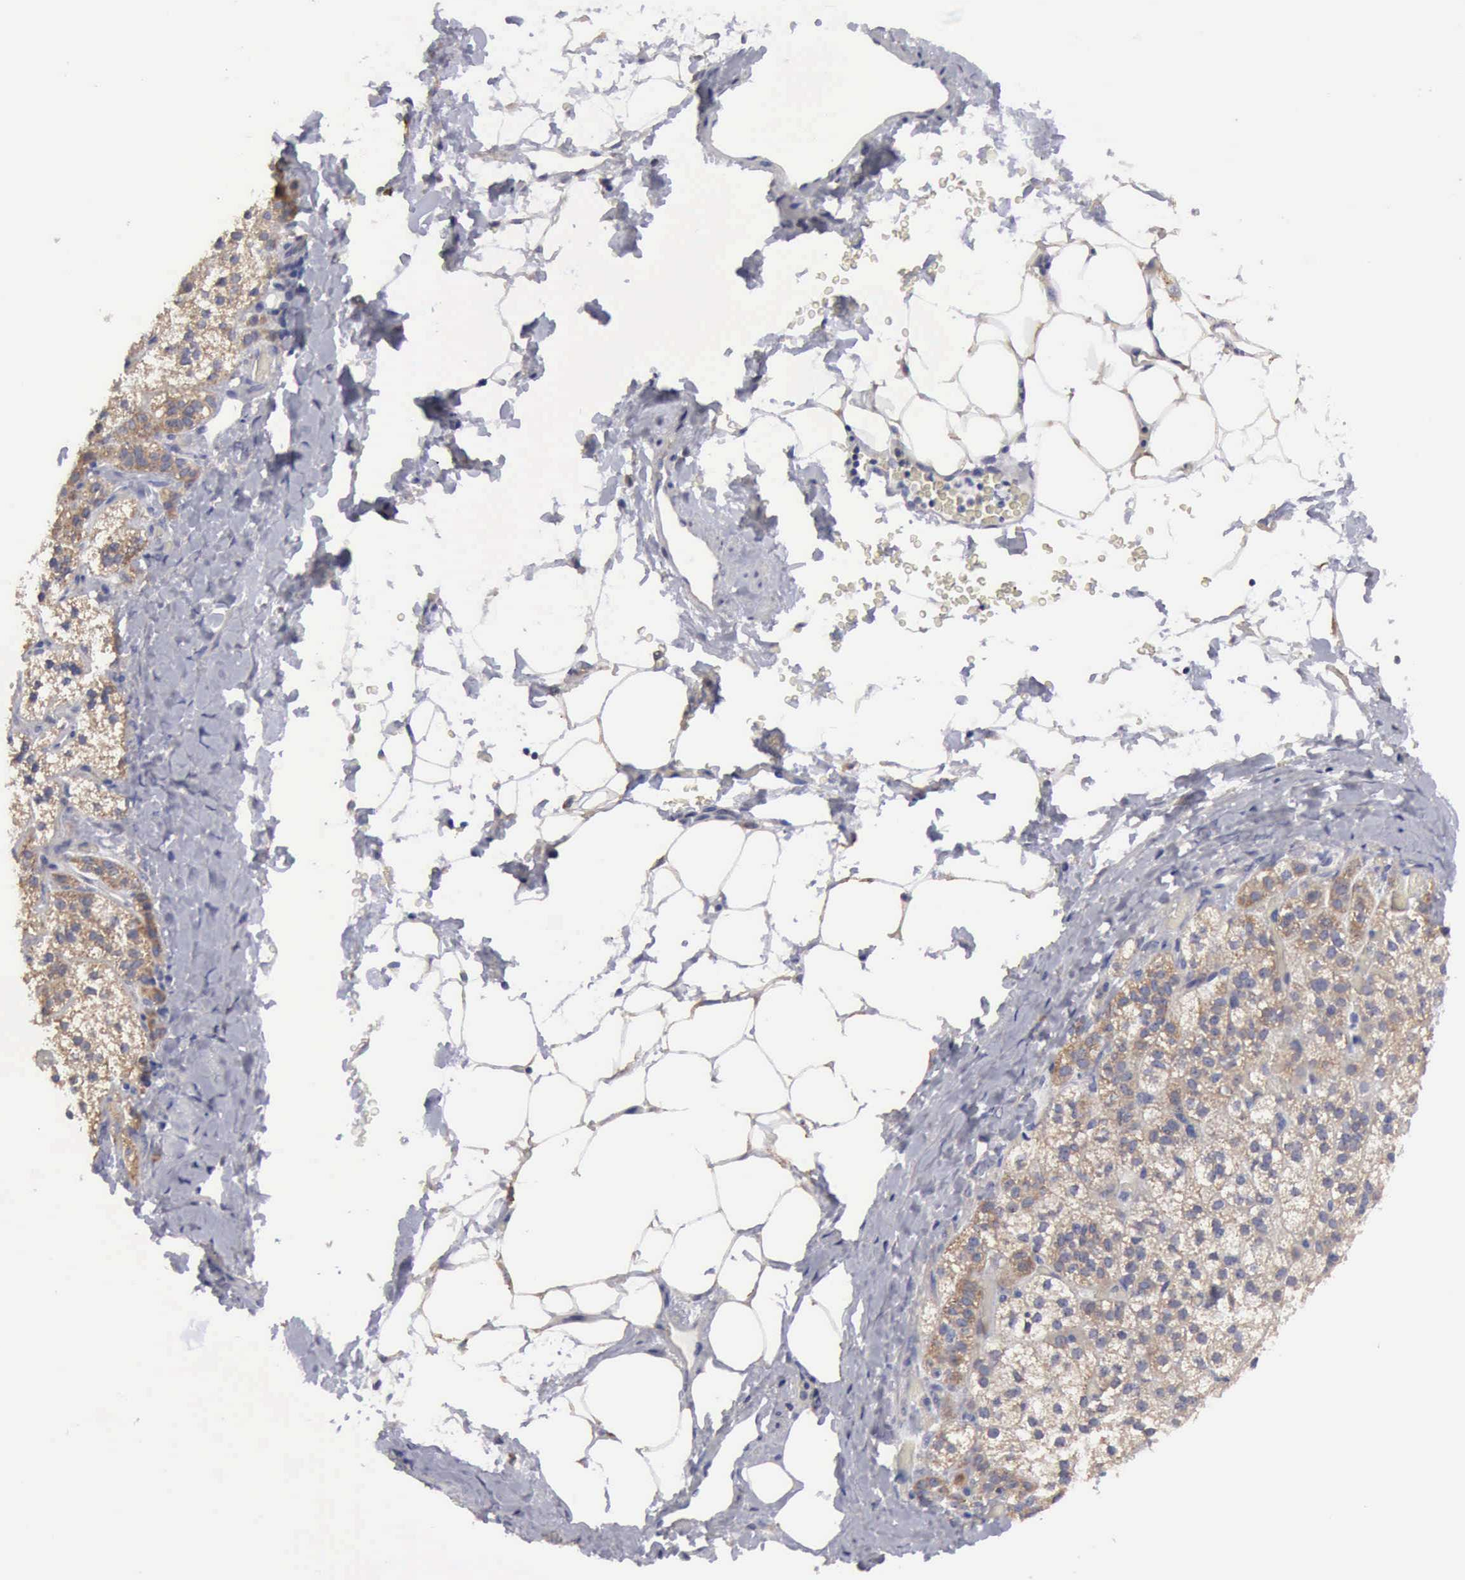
{"staining": {"intensity": "moderate", "quantity": "25%-75%", "location": "cytoplasmic/membranous"}, "tissue": "adrenal gland", "cell_type": "Glandular cells", "image_type": "normal", "snomed": [{"axis": "morphology", "description": "Normal tissue, NOS"}, {"axis": "topography", "description": "Adrenal gland"}], "caption": "Moderate cytoplasmic/membranous protein staining is appreciated in approximately 25%-75% of glandular cells in adrenal gland. (brown staining indicates protein expression, while blue staining denotes nuclei).", "gene": "TXLNG", "patient": {"sex": "male", "age": 53}}